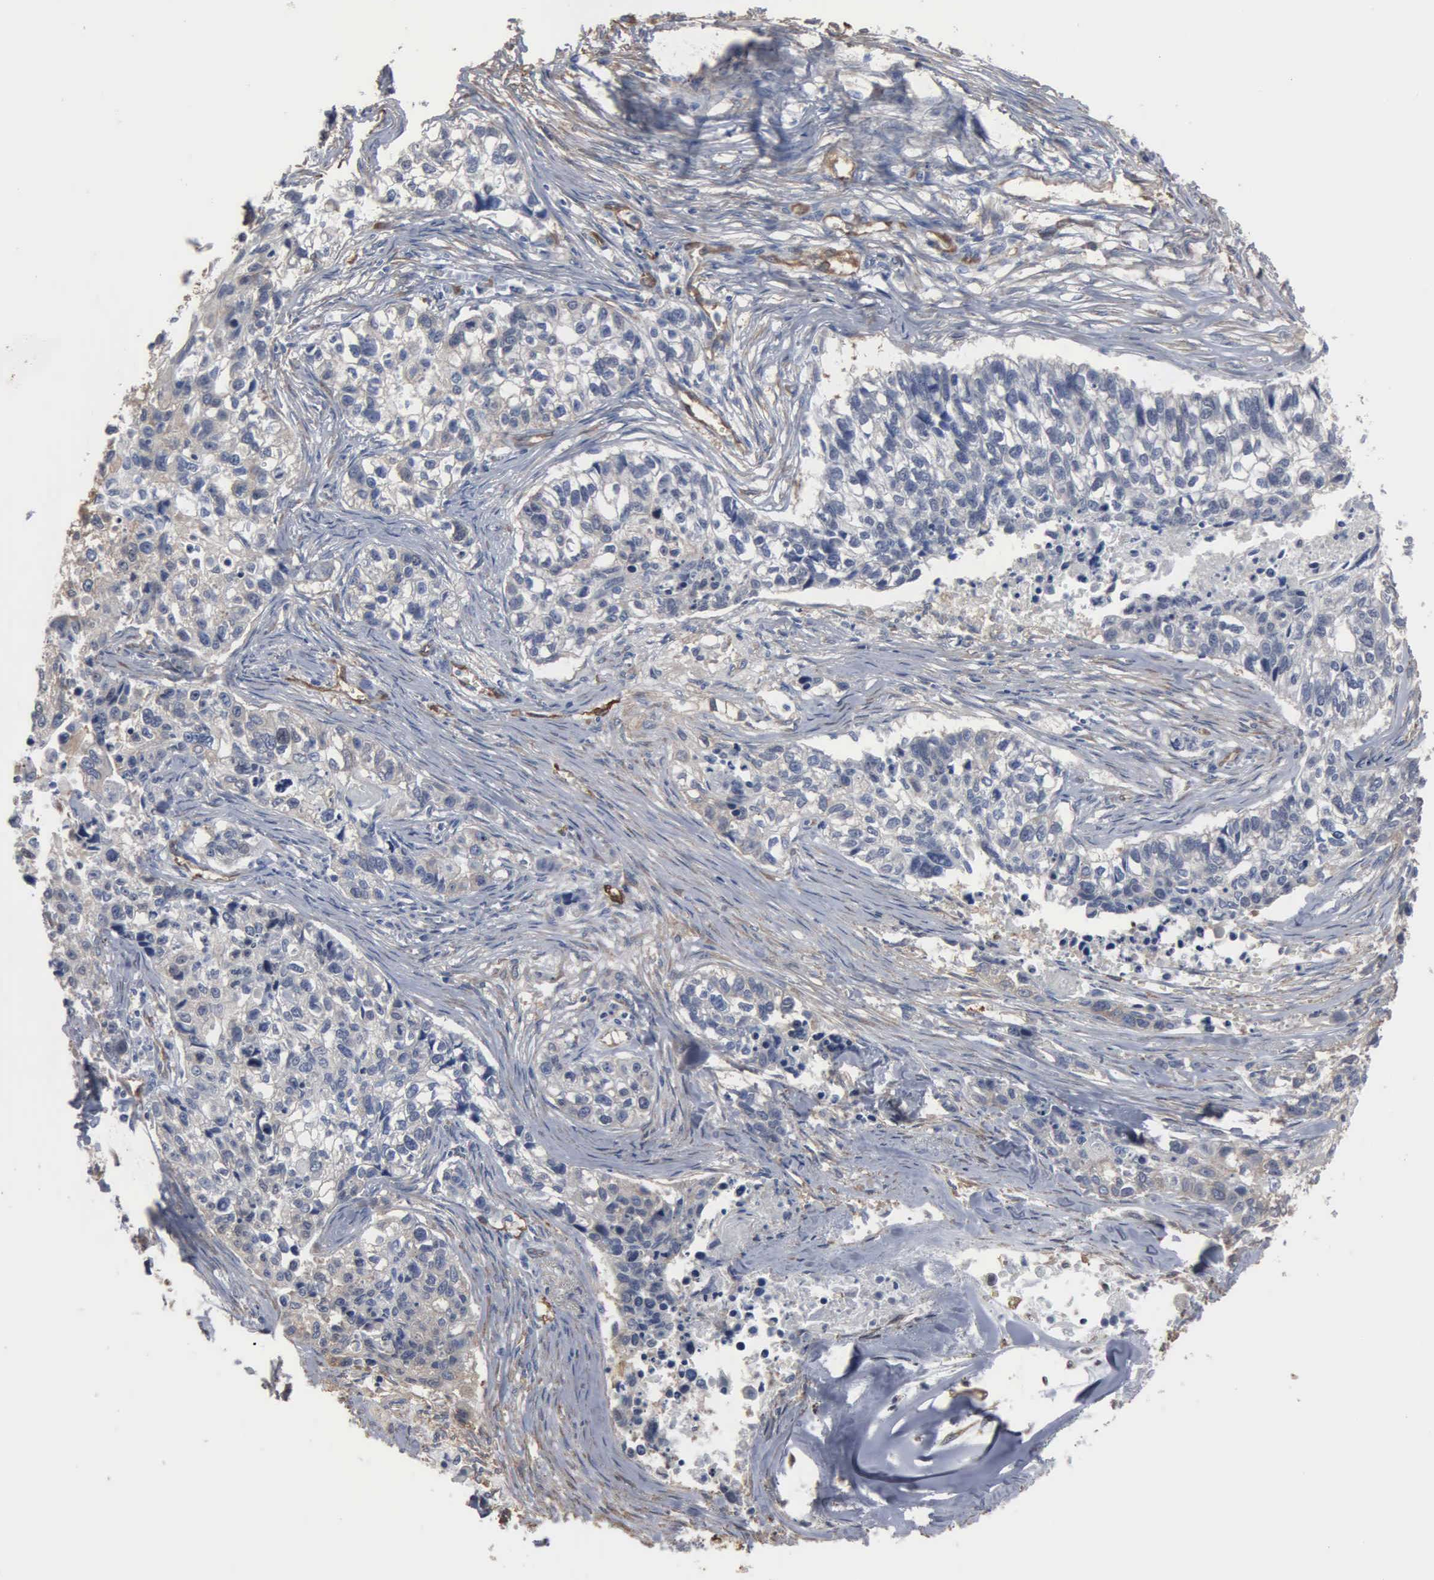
{"staining": {"intensity": "negative", "quantity": "none", "location": "none"}, "tissue": "lung cancer", "cell_type": "Tumor cells", "image_type": "cancer", "snomed": [{"axis": "morphology", "description": "Squamous cell carcinoma, NOS"}, {"axis": "topography", "description": "Lymph node"}, {"axis": "topography", "description": "Lung"}], "caption": "Protein analysis of lung cancer (squamous cell carcinoma) exhibits no significant staining in tumor cells. (DAB immunohistochemistry visualized using brightfield microscopy, high magnification).", "gene": "FSCN1", "patient": {"sex": "male", "age": 74}}